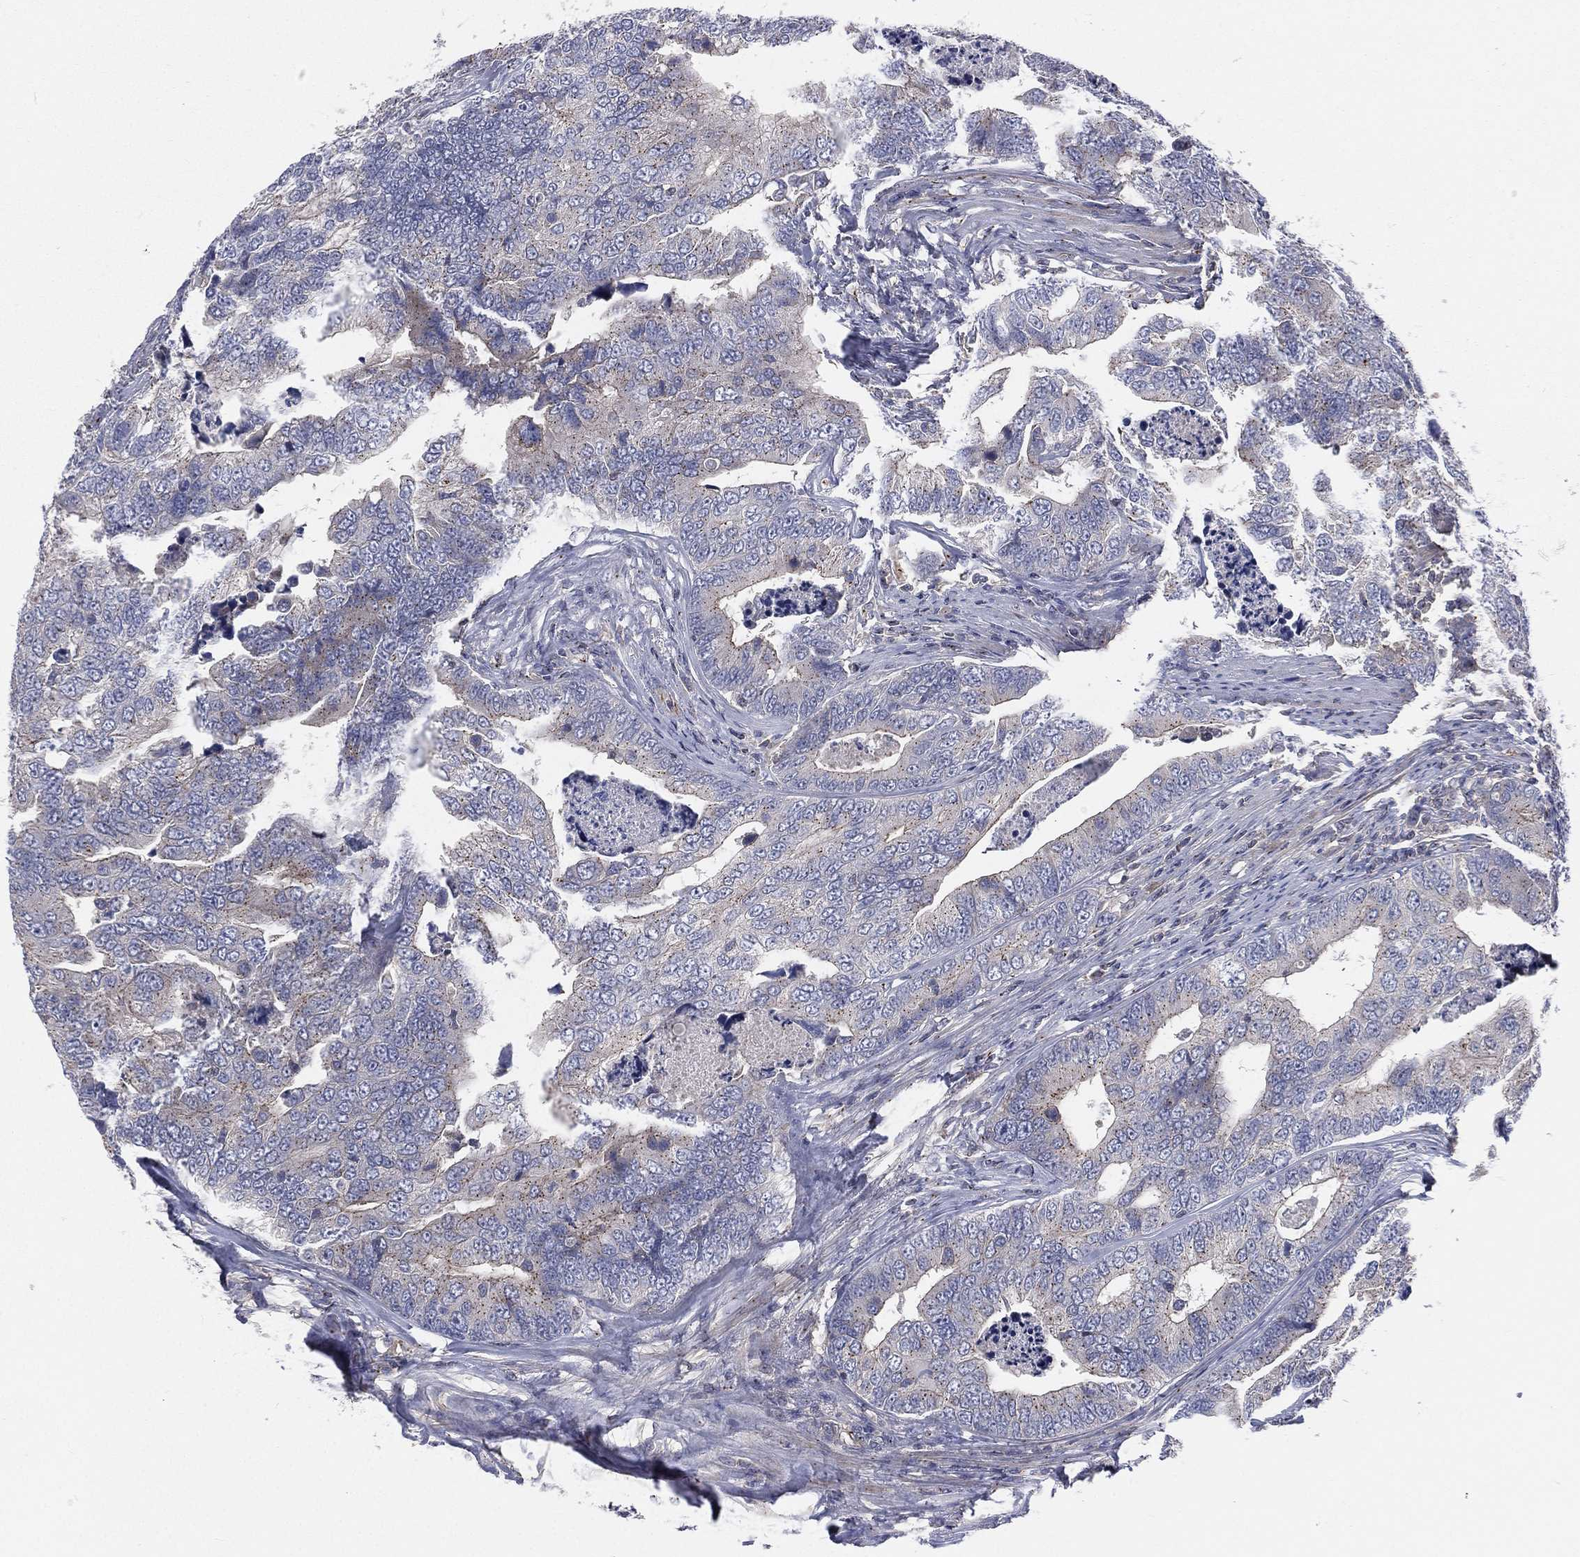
{"staining": {"intensity": "moderate", "quantity": "<25%", "location": "cytoplasmic/membranous"}, "tissue": "colorectal cancer", "cell_type": "Tumor cells", "image_type": "cancer", "snomed": [{"axis": "morphology", "description": "Adenocarcinoma, NOS"}, {"axis": "topography", "description": "Colon"}], "caption": "Brown immunohistochemical staining in colorectal cancer (adenocarcinoma) exhibits moderate cytoplasmic/membranous expression in approximately <25% of tumor cells.", "gene": "CROCC", "patient": {"sex": "female", "age": 72}}